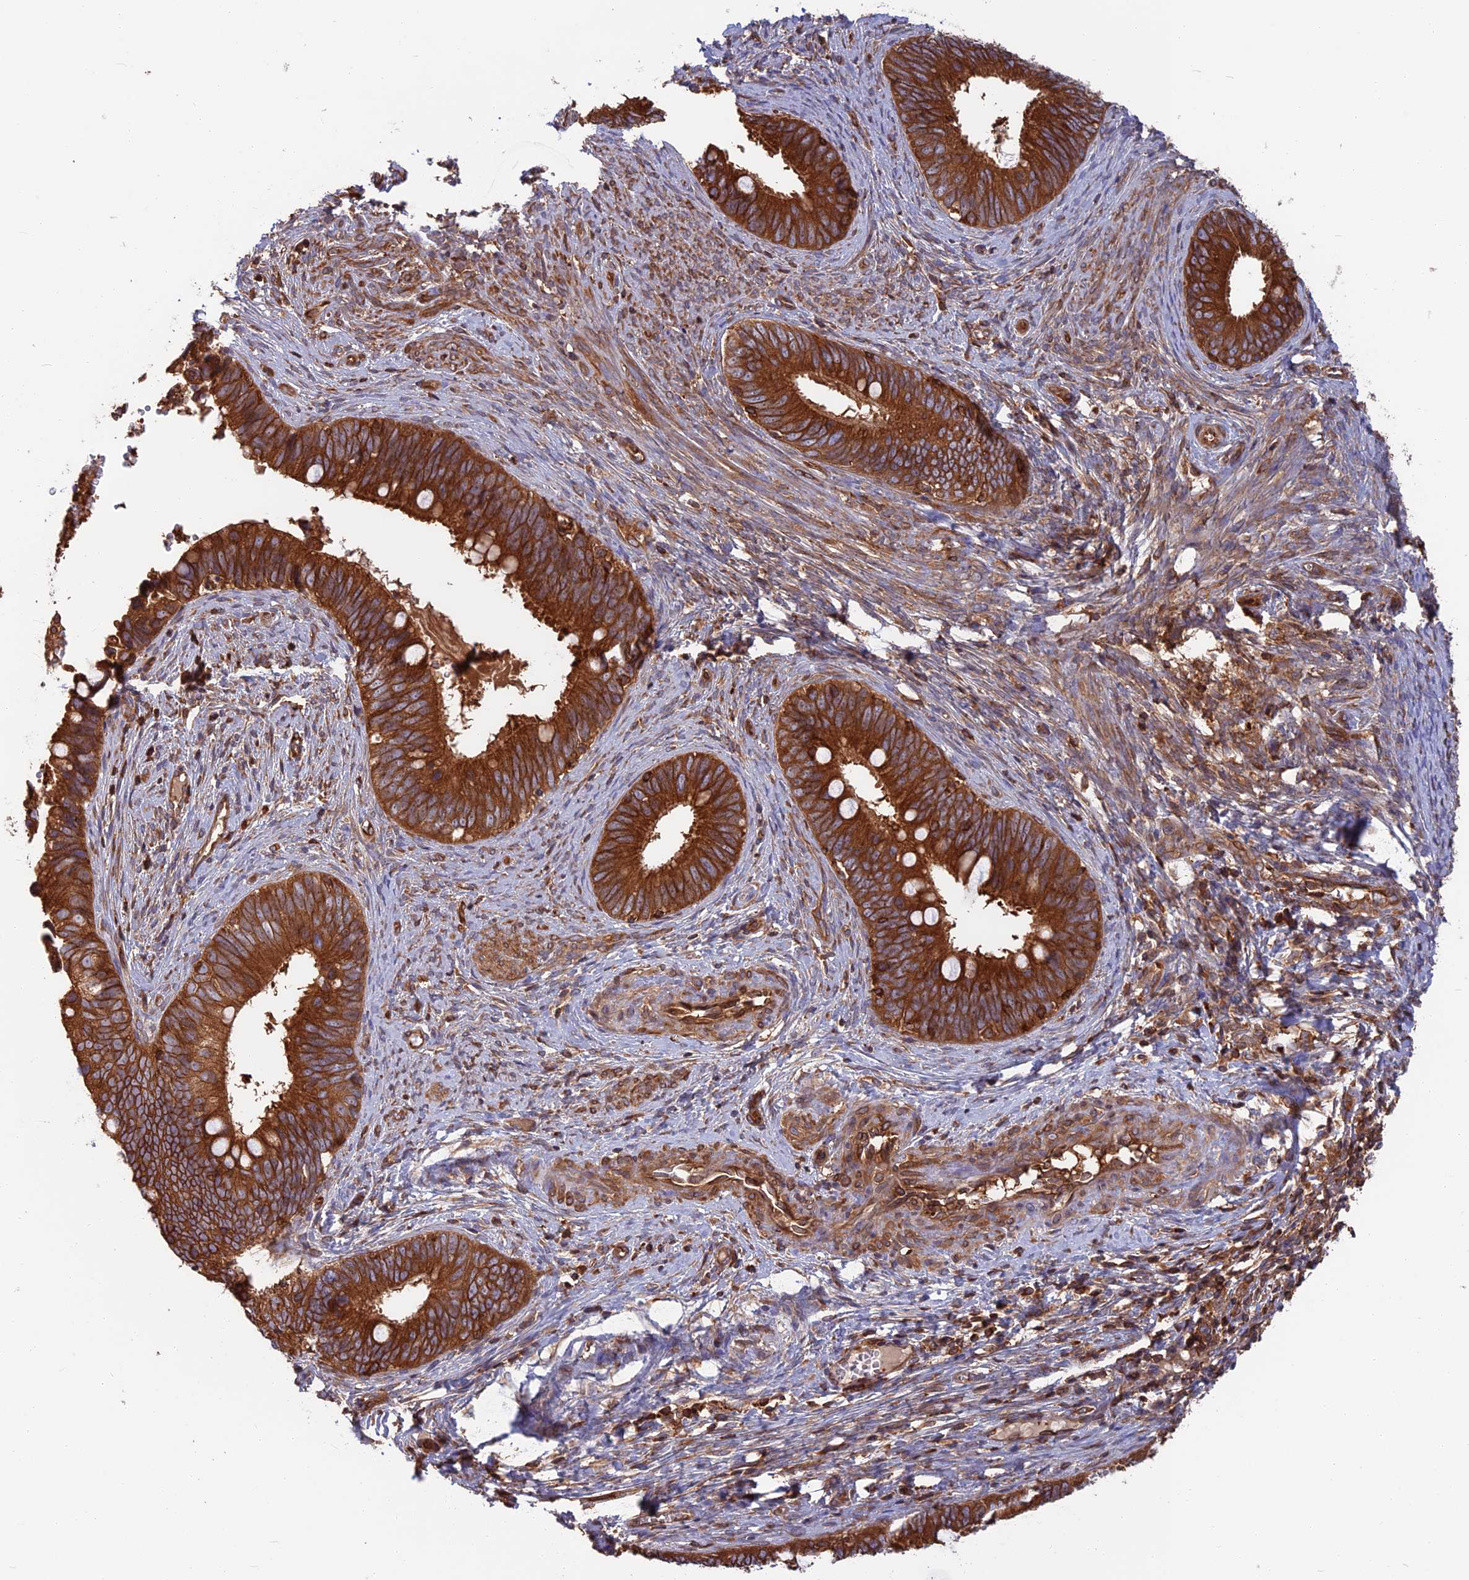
{"staining": {"intensity": "strong", "quantity": ">75%", "location": "cytoplasmic/membranous"}, "tissue": "cervical cancer", "cell_type": "Tumor cells", "image_type": "cancer", "snomed": [{"axis": "morphology", "description": "Adenocarcinoma, NOS"}, {"axis": "topography", "description": "Cervix"}], "caption": "High-magnification brightfield microscopy of cervical adenocarcinoma stained with DAB (3,3'-diaminobenzidine) (brown) and counterstained with hematoxylin (blue). tumor cells exhibit strong cytoplasmic/membranous expression is identified in about>75% of cells.", "gene": "WDR1", "patient": {"sex": "female", "age": 42}}